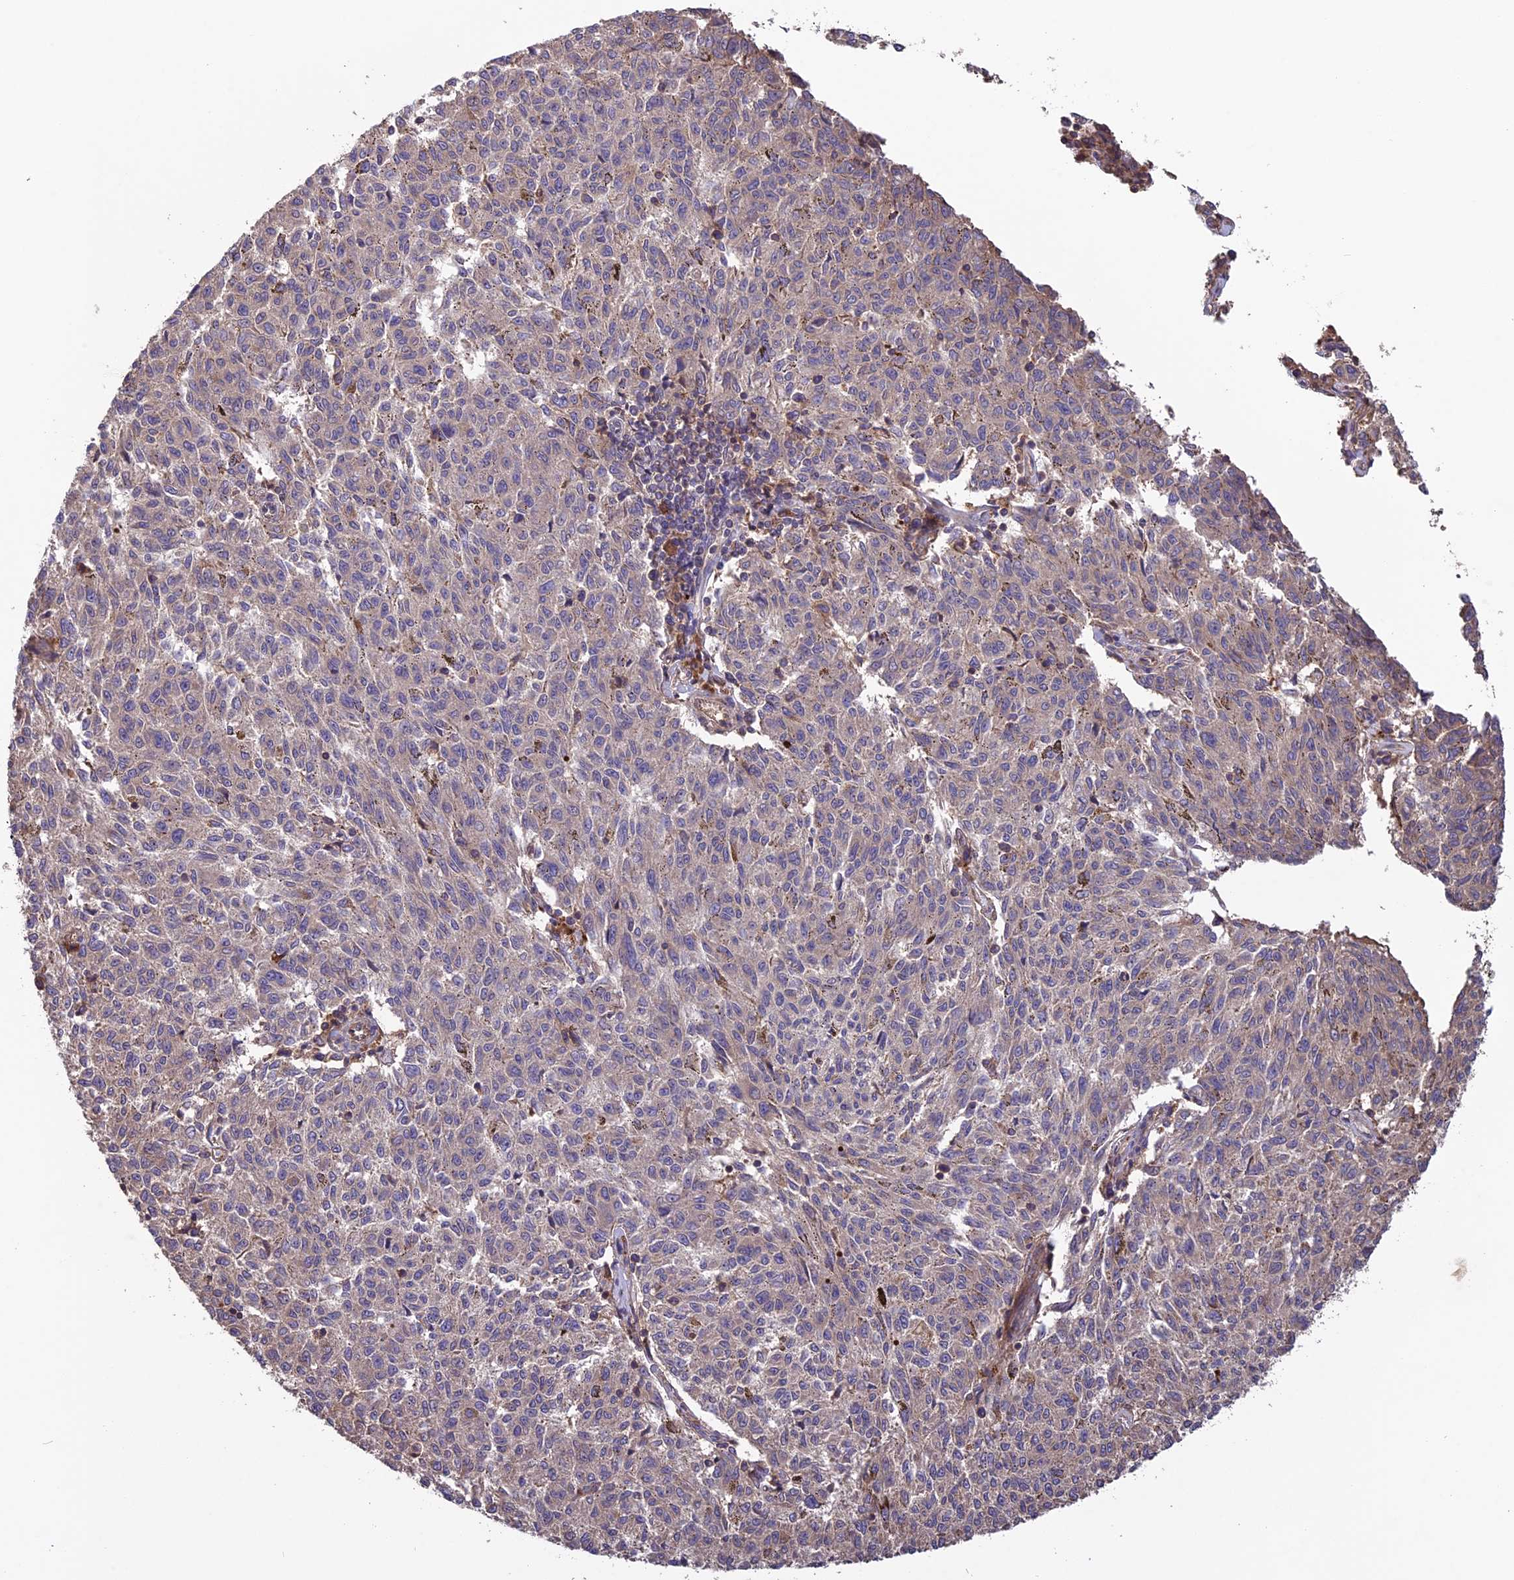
{"staining": {"intensity": "weak", "quantity": "<25%", "location": "cytoplasmic/membranous"}, "tissue": "melanoma", "cell_type": "Tumor cells", "image_type": "cancer", "snomed": [{"axis": "morphology", "description": "Malignant melanoma, NOS"}, {"axis": "topography", "description": "Skin"}], "caption": "Image shows no protein expression in tumor cells of melanoma tissue.", "gene": "GAS8", "patient": {"sex": "female", "age": 72}}